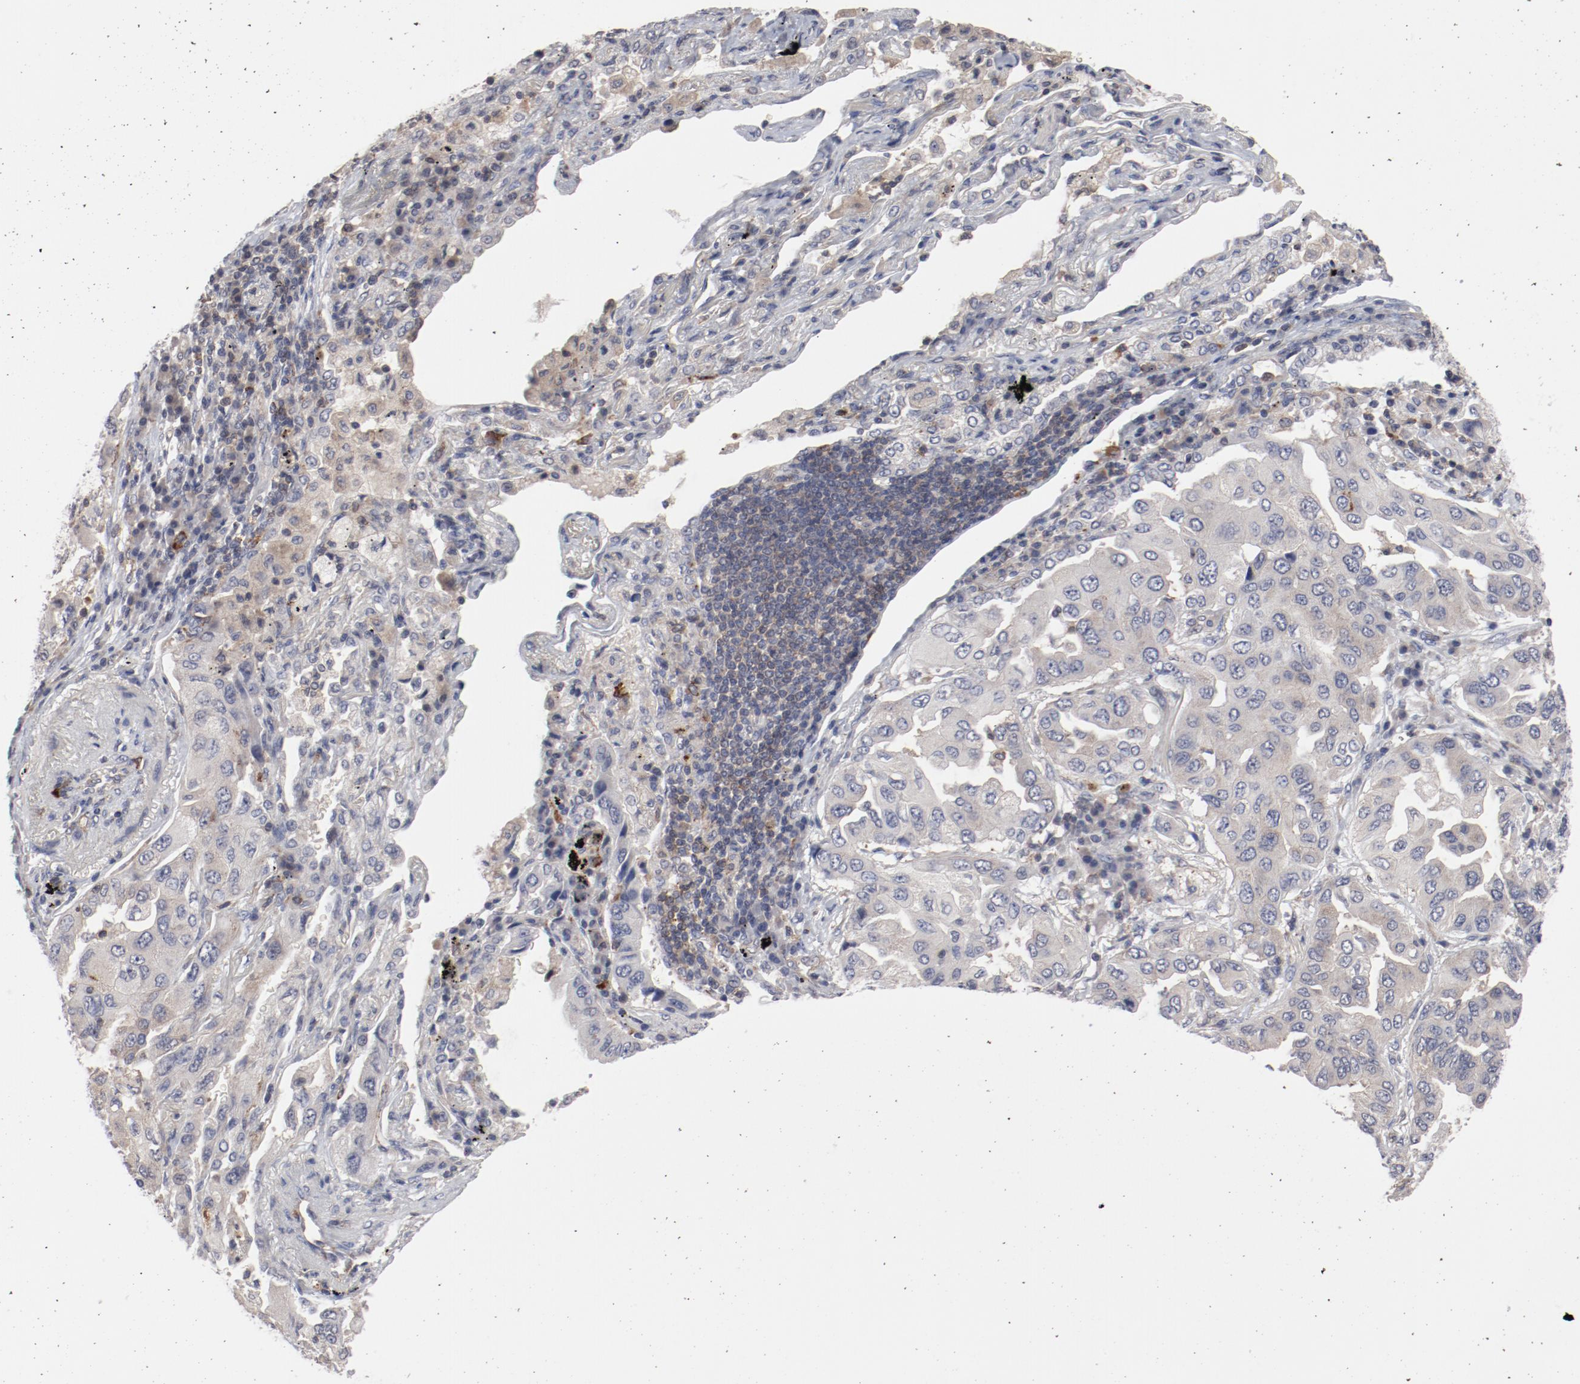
{"staining": {"intensity": "negative", "quantity": "none", "location": "none"}, "tissue": "lung cancer", "cell_type": "Tumor cells", "image_type": "cancer", "snomed": [{"axis": "morphology", "description": "Adenocarcinoma, NOS"}, {"axis": "topography", "description": "Lung"}], "caption": "IHC of human lung adenocarcinoma displays no expression in tumor cells.", "gene": "CBL", "patient": {"sex": "female", "age": 65}}